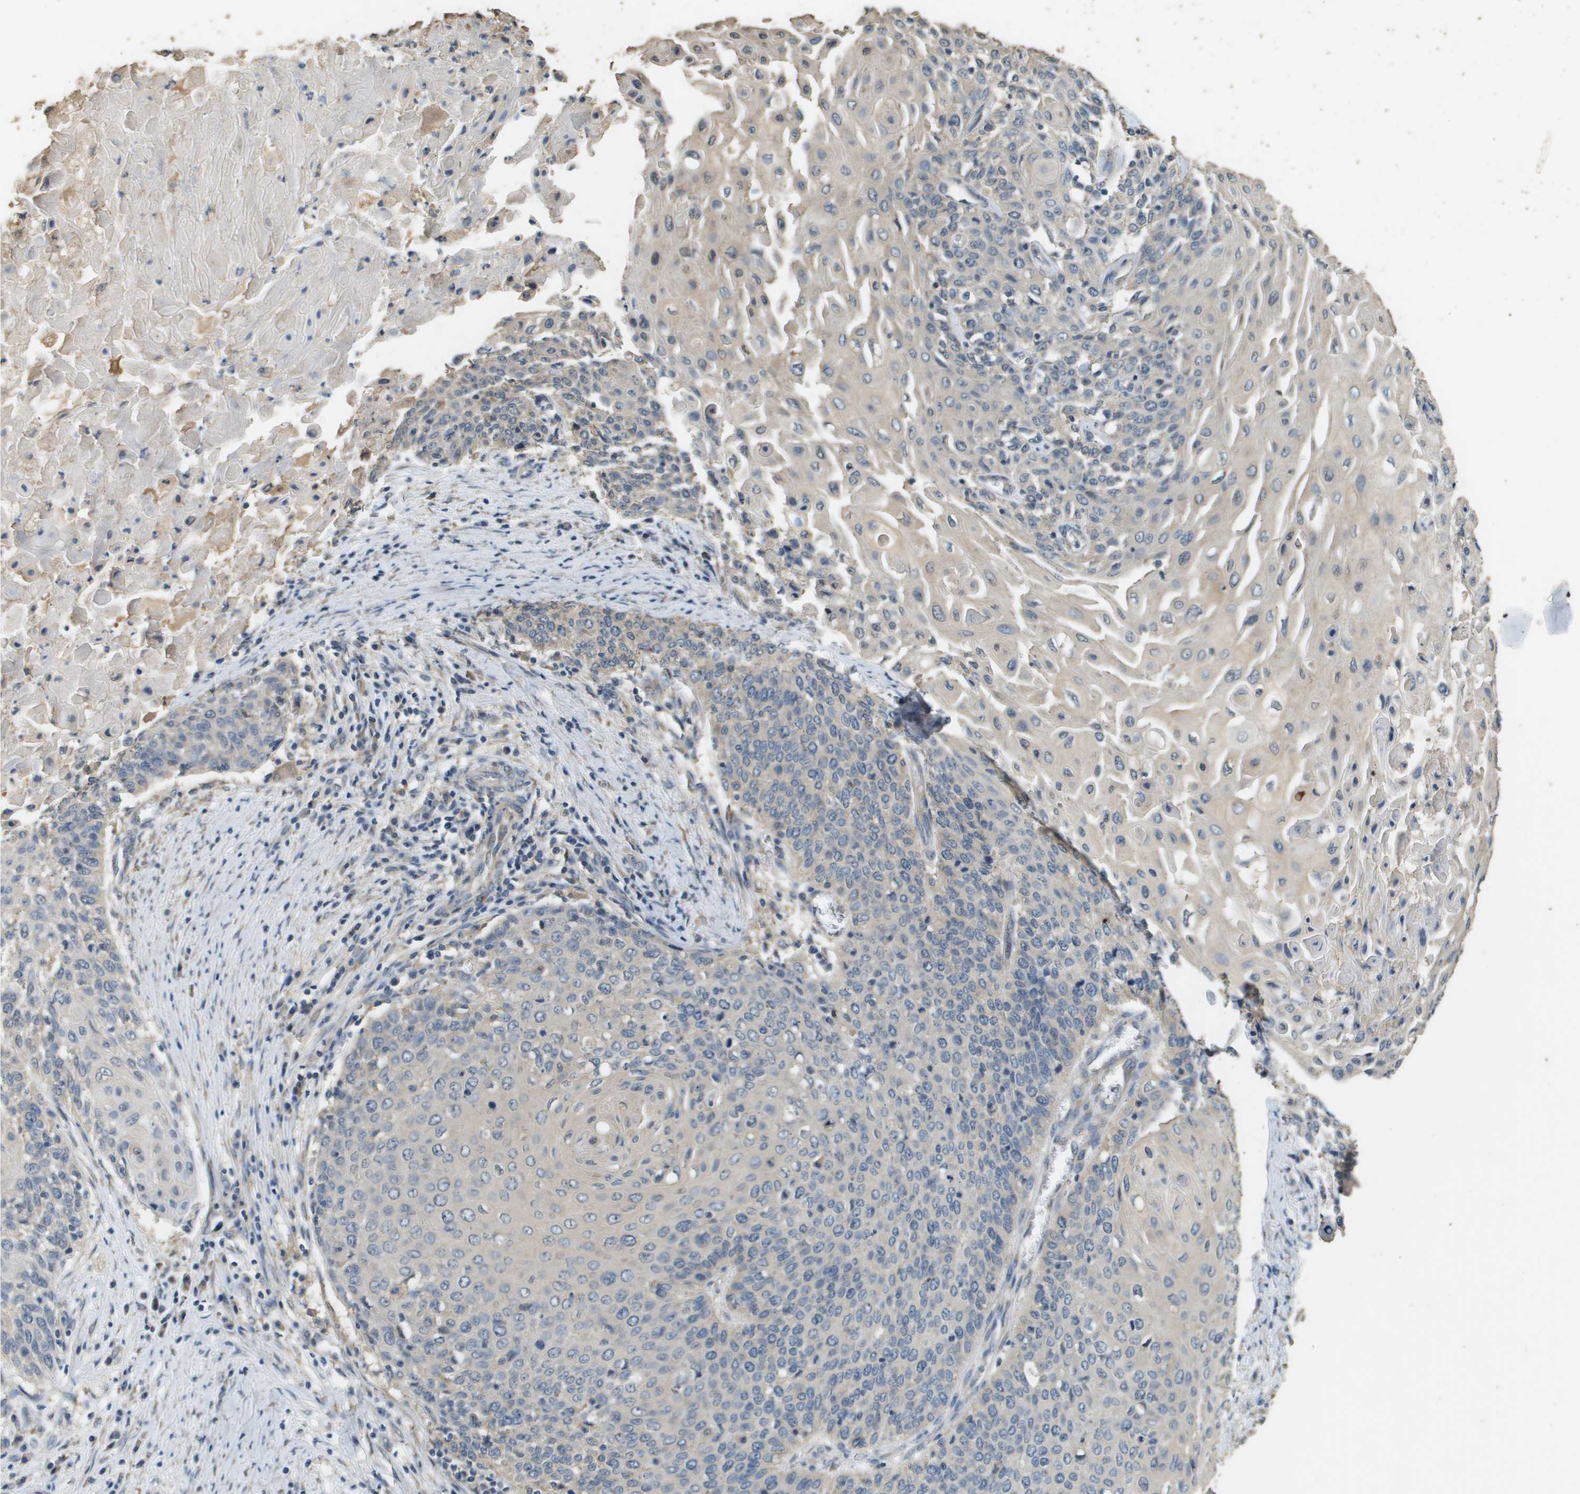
{"staining": {"intensity": "negative", "quantity": "none", "location": "none"}, "tissue": "cervical cancer", "cell_type": "Tumor cells", "image_type": "cancer", "snomed": [{"axis": "morphology", "description": "Squamous cell carcinoma, NOS"}, {"axis": "topography", "description": "Cervix"}], "caption": "DAB immunohistochemical staining of cervical squamous cell carcinoma reveals no significant positivity in tumor cells.", "gene": "RAB6B", "patient": {"sex": "female", "age": 39}}